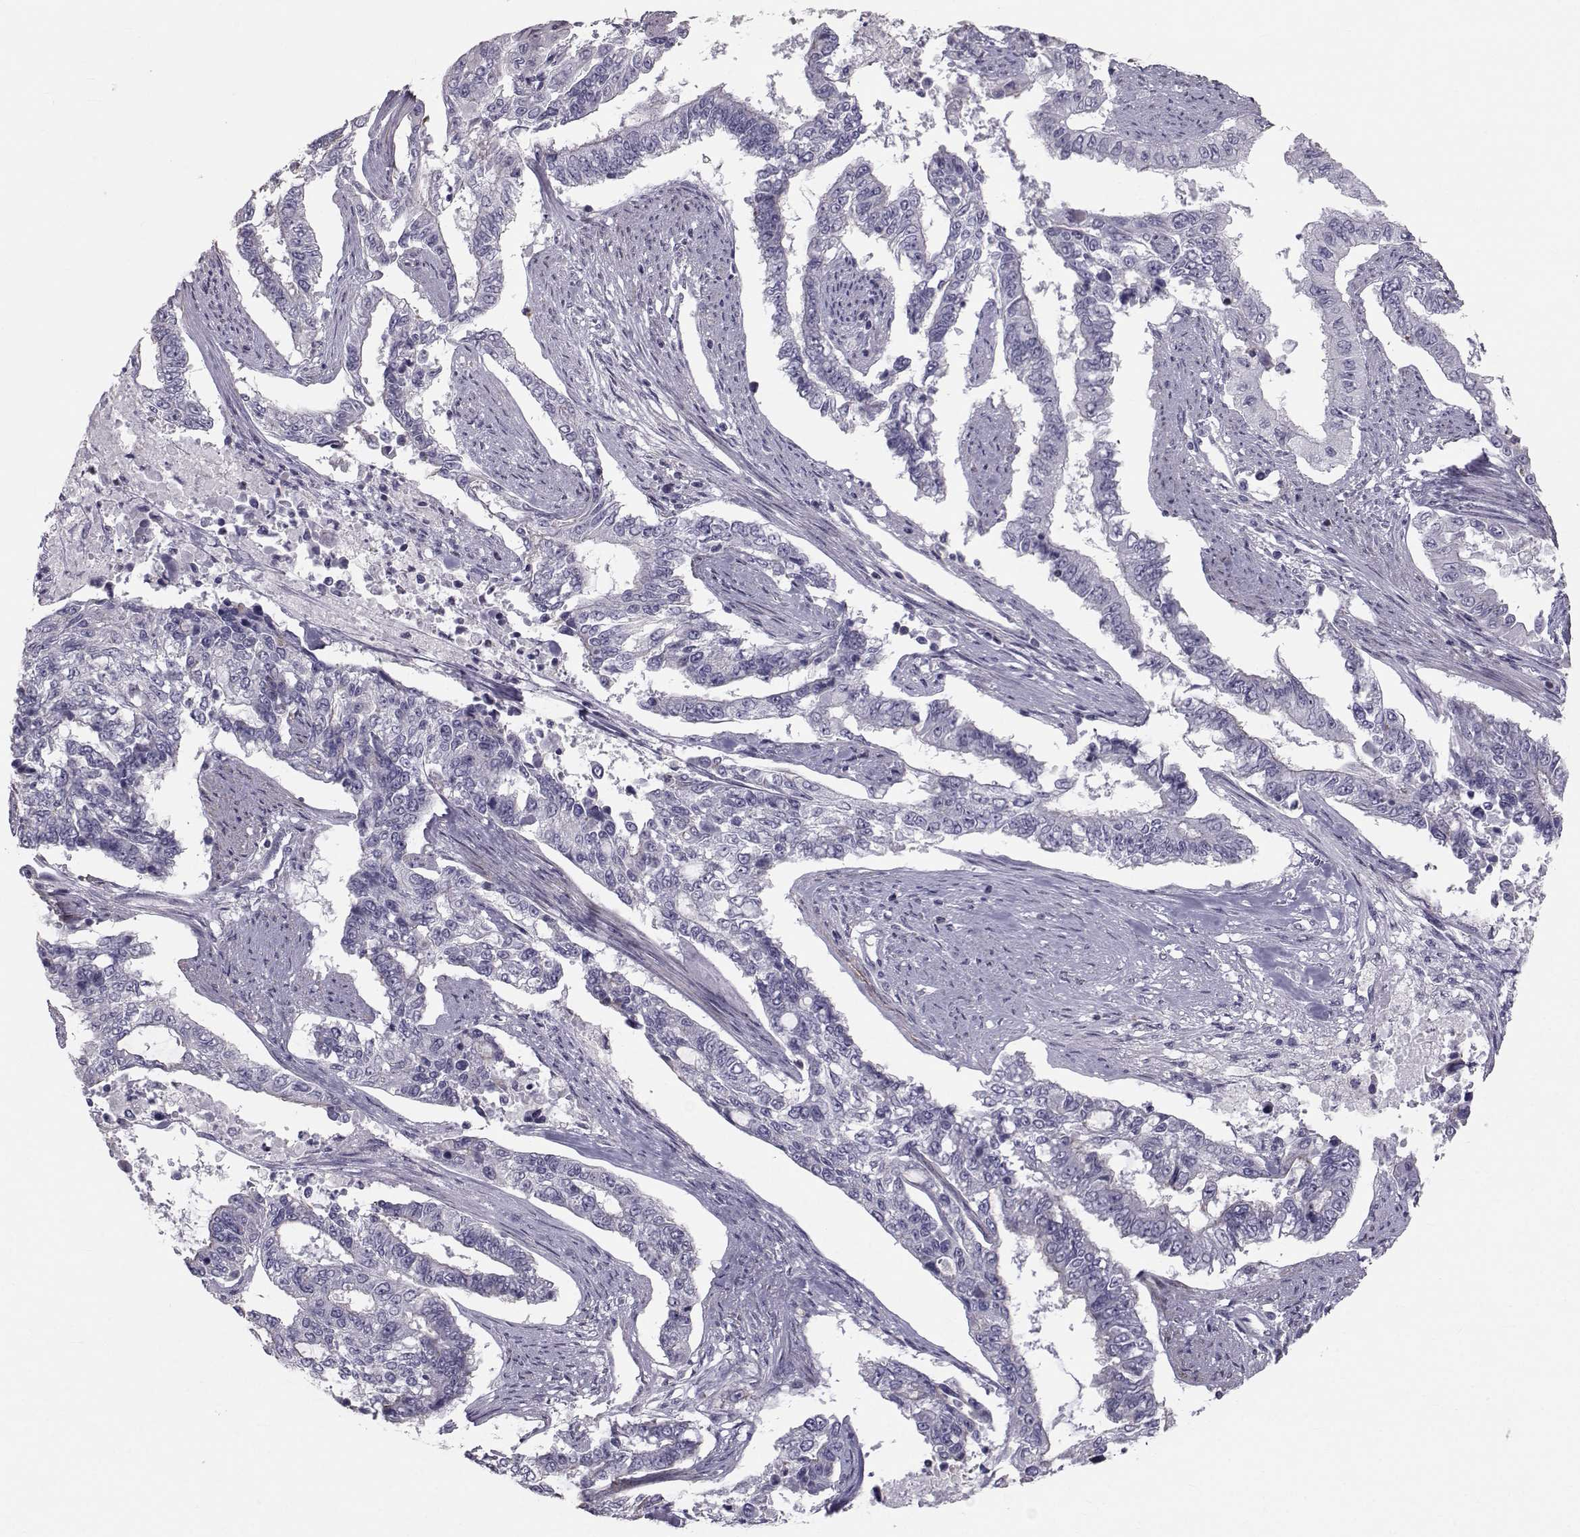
{"staining": {"intensity": "negative", "quantity": "none", "location": "none"}, "tissue": "endometrial cancer", "cell_type": "Tumor cells", "image_type": "cancer", "snomed": [{"axis": "morphology", "description": "Adenocarcinoma, NOS"}, {"axis": "topography", "description": "Uterus"}], "caption": "A photomicrograph of human endometrial adenocarcinoma is negative for staining in tumor cells.", "gene": "GARIN3", "patient": {"sex": "female", "age": 59}}